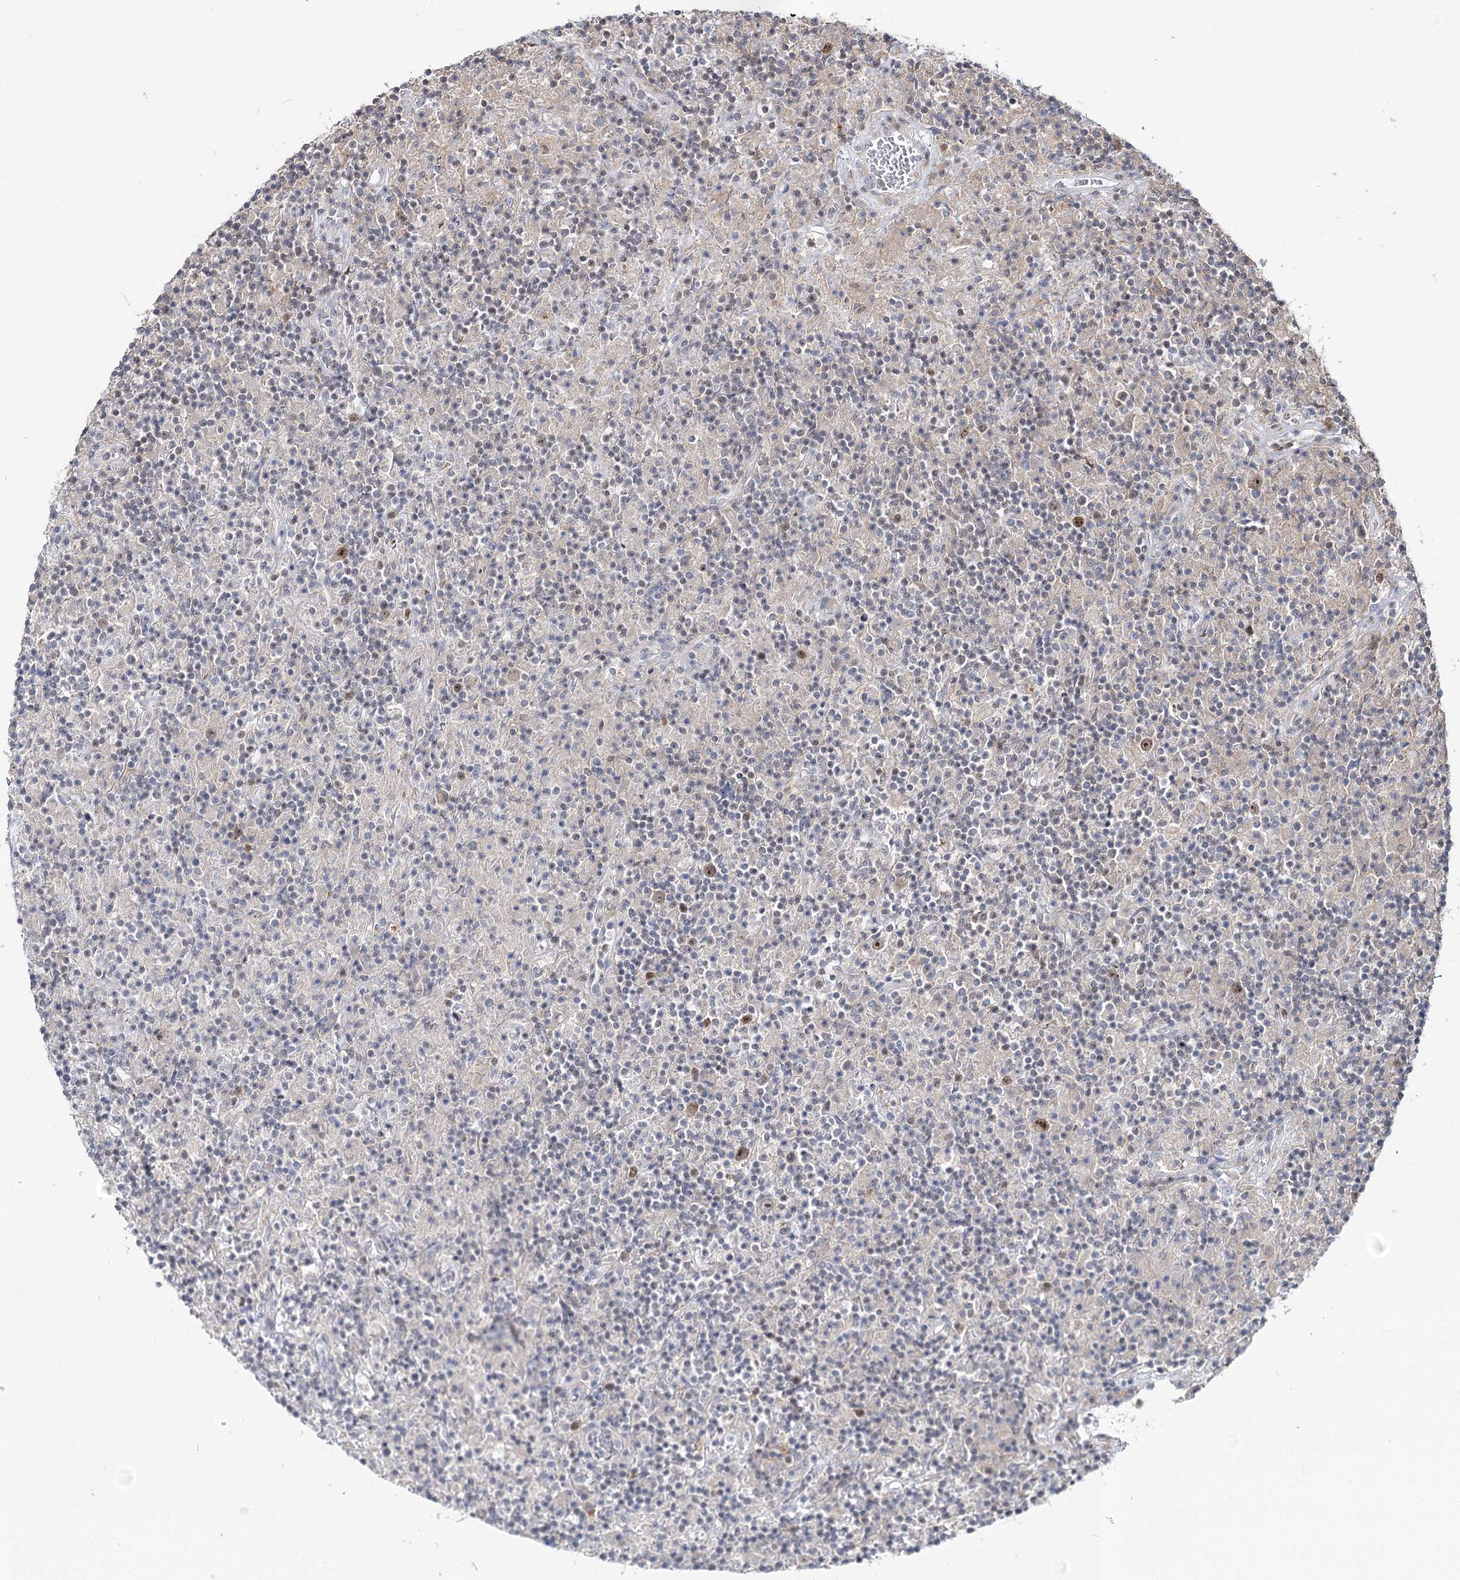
{"staining": {"intensity": "moderate", "quantity": ">75%", "location": "nuclear"}, "tissue": "lymphoma", "cell_type": "Tumor cells", "image_type": "cancer", "snomed": [{"axis": "morphology", "description": "Hodgkin's disease, NOS"}, {"axis": "topography", "description": "Lymph node"}], "caption": "Moderate nuclear protein positivity is appreciated in approximately >75% of tumor cells in lymphoma.", "gene": "ZC3H8", "patient": {"sex": "male", "age": 70}}